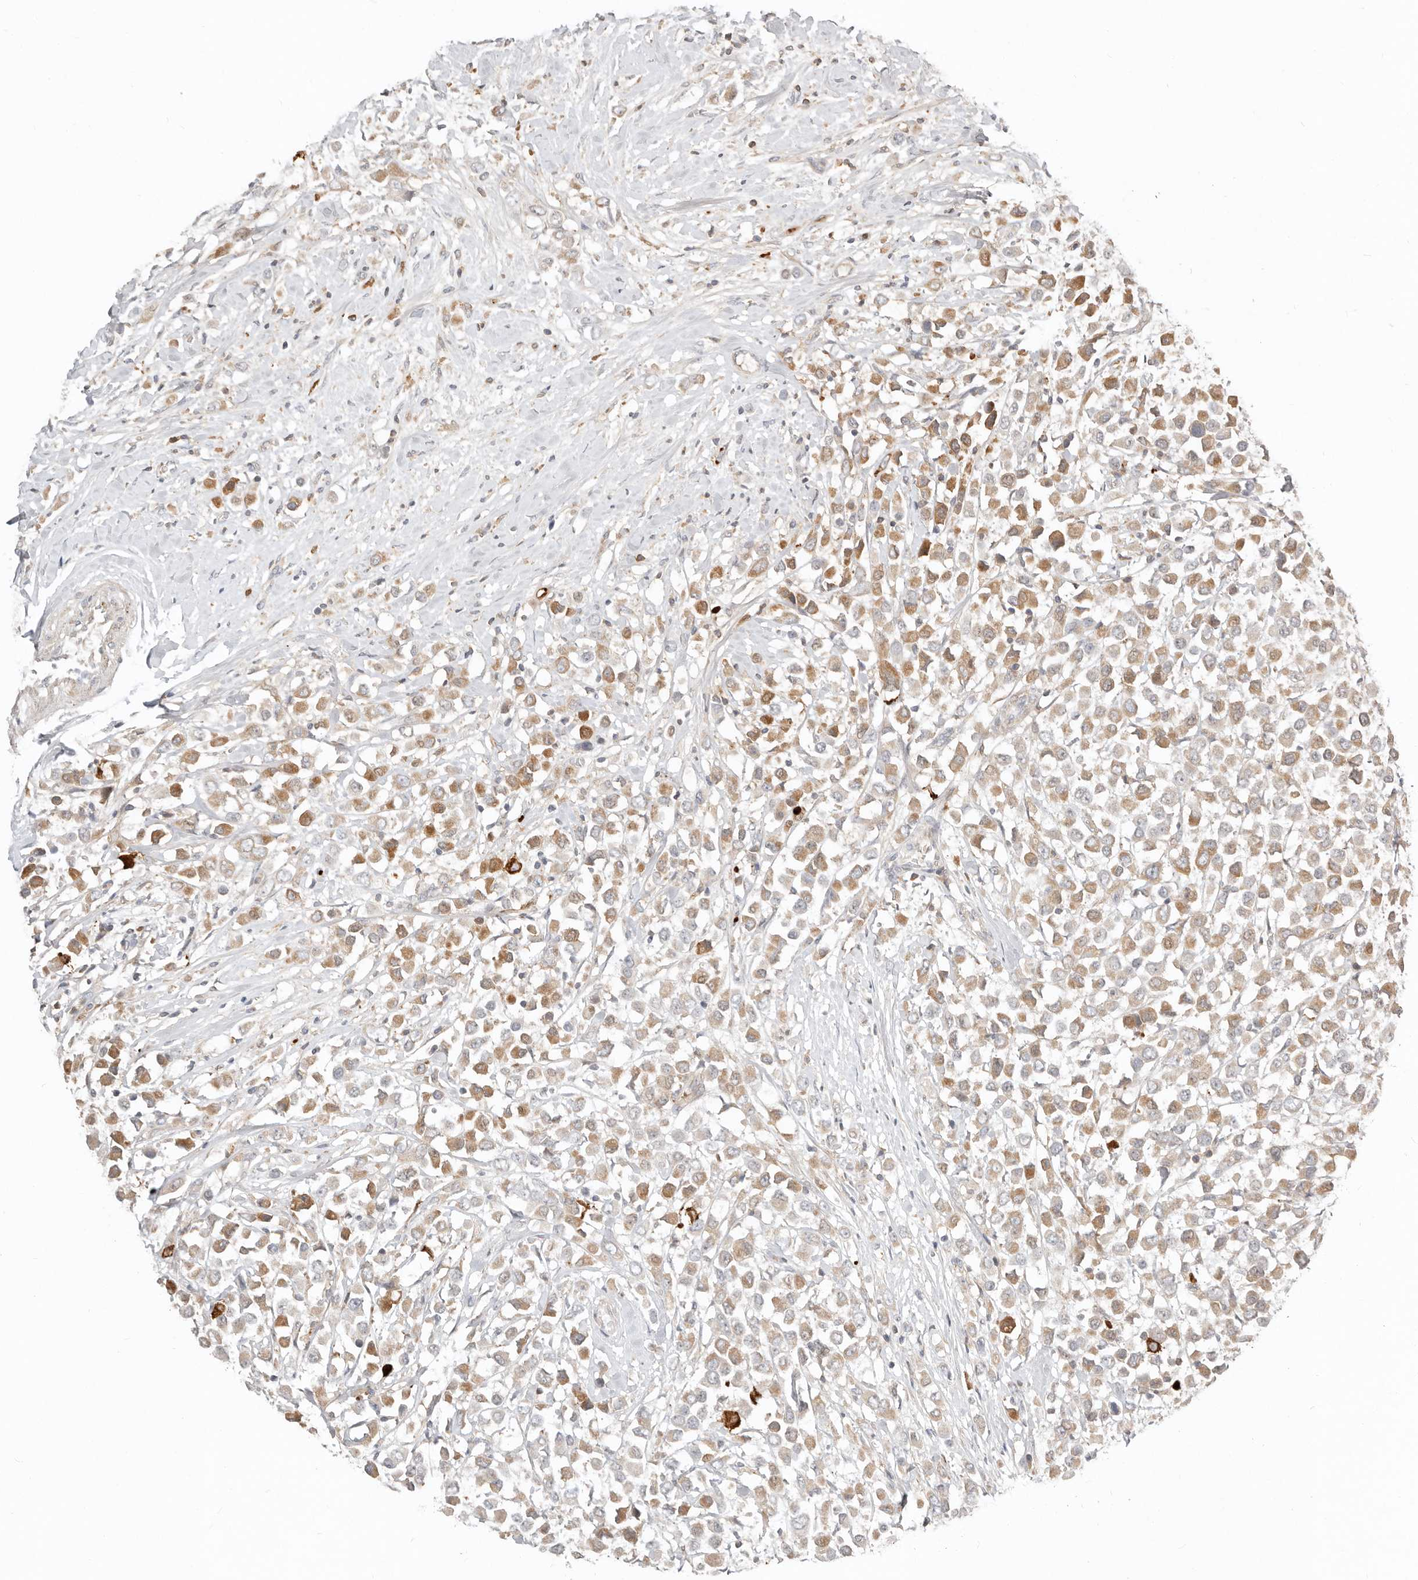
{"staining": {"intensity": "strong", "quantity": "25%-75%", "location": "cytoplasmic/membranous"}, "tissue": "breast cancer", "cell_type": "Tumor cells", "image_type": "cancer", "snomed": [{"axis": "morphology", "description": "Duct carcinoma"}, {"axis": "topography", "description": "Breast"}], "caption": "The histopathology image displays a brown stain indicating the presence of a protein in the cytoplasmic/membranous of tumor cells in breast cancer (infiltrating ductal carcinoma).", "gene": "MTFR2", "patient": {"sex": "female", "age": 61}}